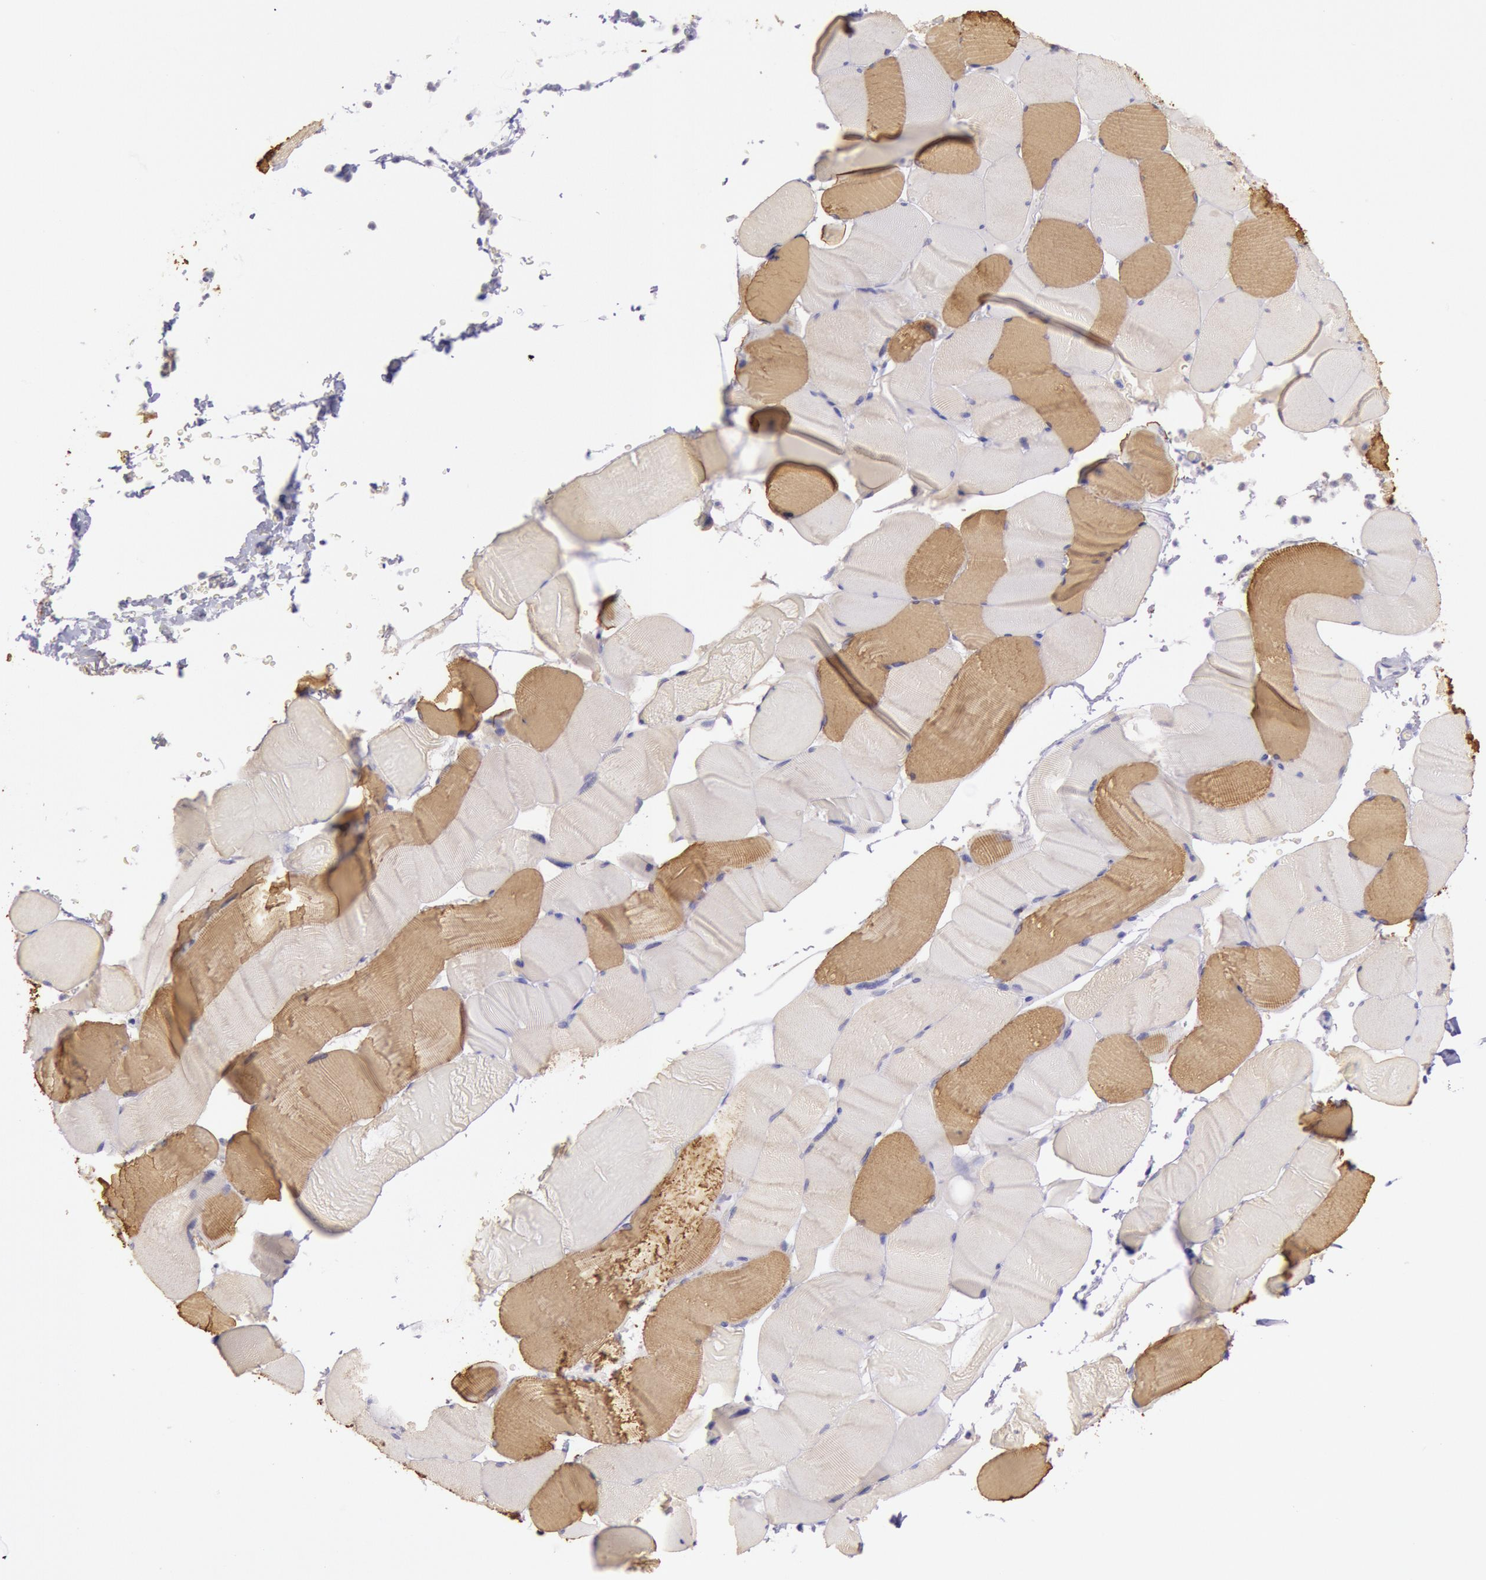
{"staining": {"intensity": "moderate", "quantity": "25%-75%", "location": "cytoplasmic/membranous"}, "tissue": "skeletal muscle", "cell_type": "Myocytes", "image_type": "normal", "snomed": [{"axis": "morphology", "description": "Normal tissue, NOS"}, {"axis": "topography", "description": "Skeletal muscle"}], "caption": "This photomicrograph reveals normal skeletal muscle stained with IHC to label a protein in brown. The cytoplasmic/membranous of myocytes show moderate positivity for the protein. Nuclei are counter-stained blue.", "gene": "MYH1", "patient": {"sex": "male", "age": 62}}